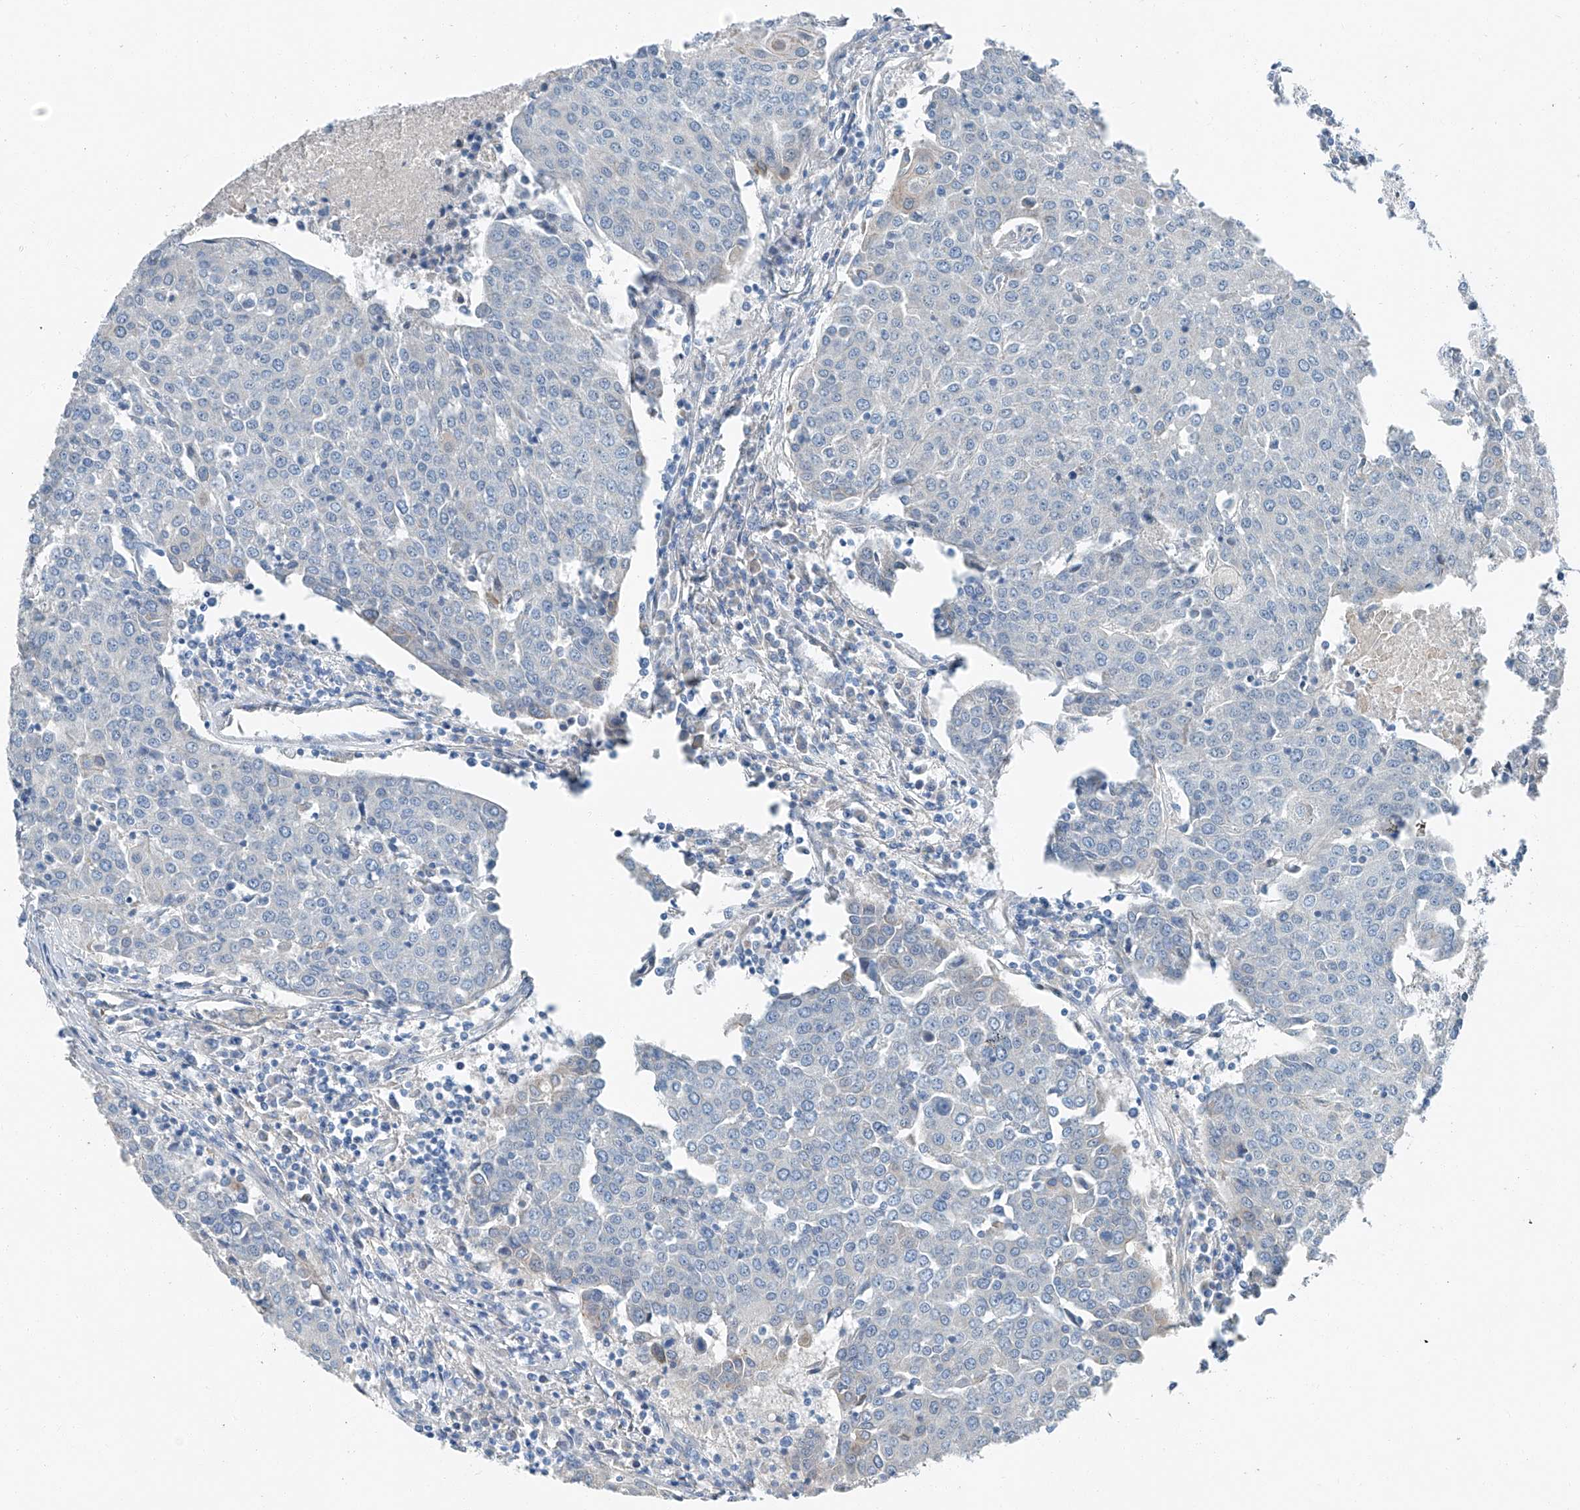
{"staining": {"intensity": "negative", "quantity": "none", "location": "none"}, "tissue": "urothelial cancer", "cell_type": "Tumor cells", "image_type": "cancer", "snomed": [{"axis": "morphology", "description": "Urothelial carcinoma, High grade"}, {"axis": "topography", "description": "Urinary bladder"}], "caption": "Immunohistochemistry photomicrograph of neoplastic tissue: urothelial carcinoma (high-grade) stained with DAB displays no significant protein expression in tumor cells. (Immunohistochemistry, brightfield microscopy, high magnification).", "gene": "MDGA1", "patient": {"sex": "female", "age": 85}}